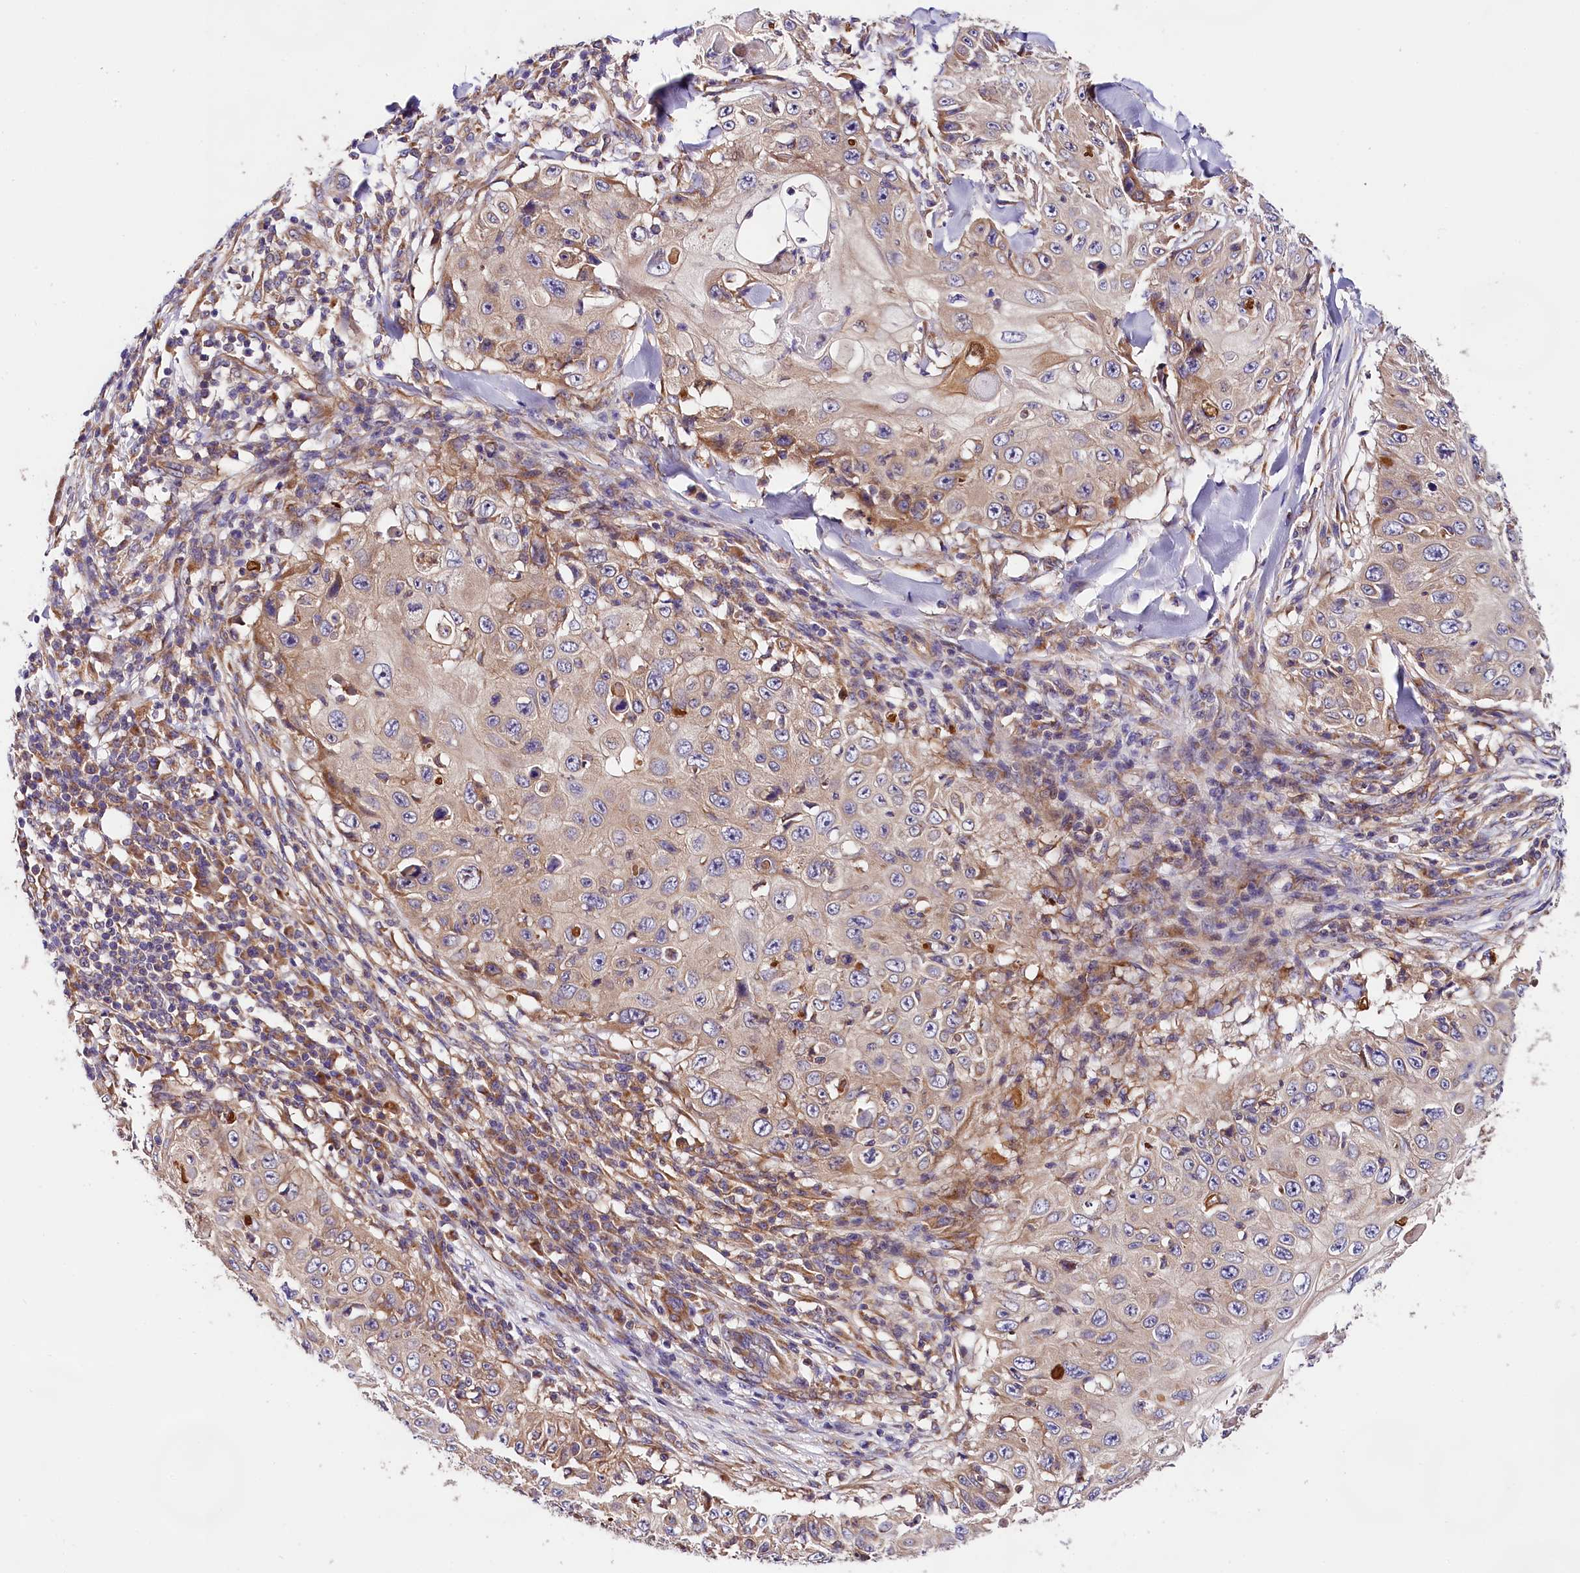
{"staining": {"intensity": "weak", "quantity": "<25%", "location": "cytoplasmic/membranous"}, "tissue": "skin cancer", "cell_type": "Tumor cells", "image_type": "cancer", "snomed": [{"axis": "morphology", "description": "Squamous cell carcinoma, NOS"}, {"axis": "topography", "description": "Skin"}], "caption": "Immunohistochemistry histopathology image of neoplastic tissue: squamous cell carcinoma (skin) stained with DAB (3,3'-diaminobenzidine) displays no significant protein expression in tumor cells. (Brightfield microscopy of DAB immunohistochemistry (IHC) at high magnification).", "gene": "SPG11", "patient": {"sex": "male", "age": 86}}